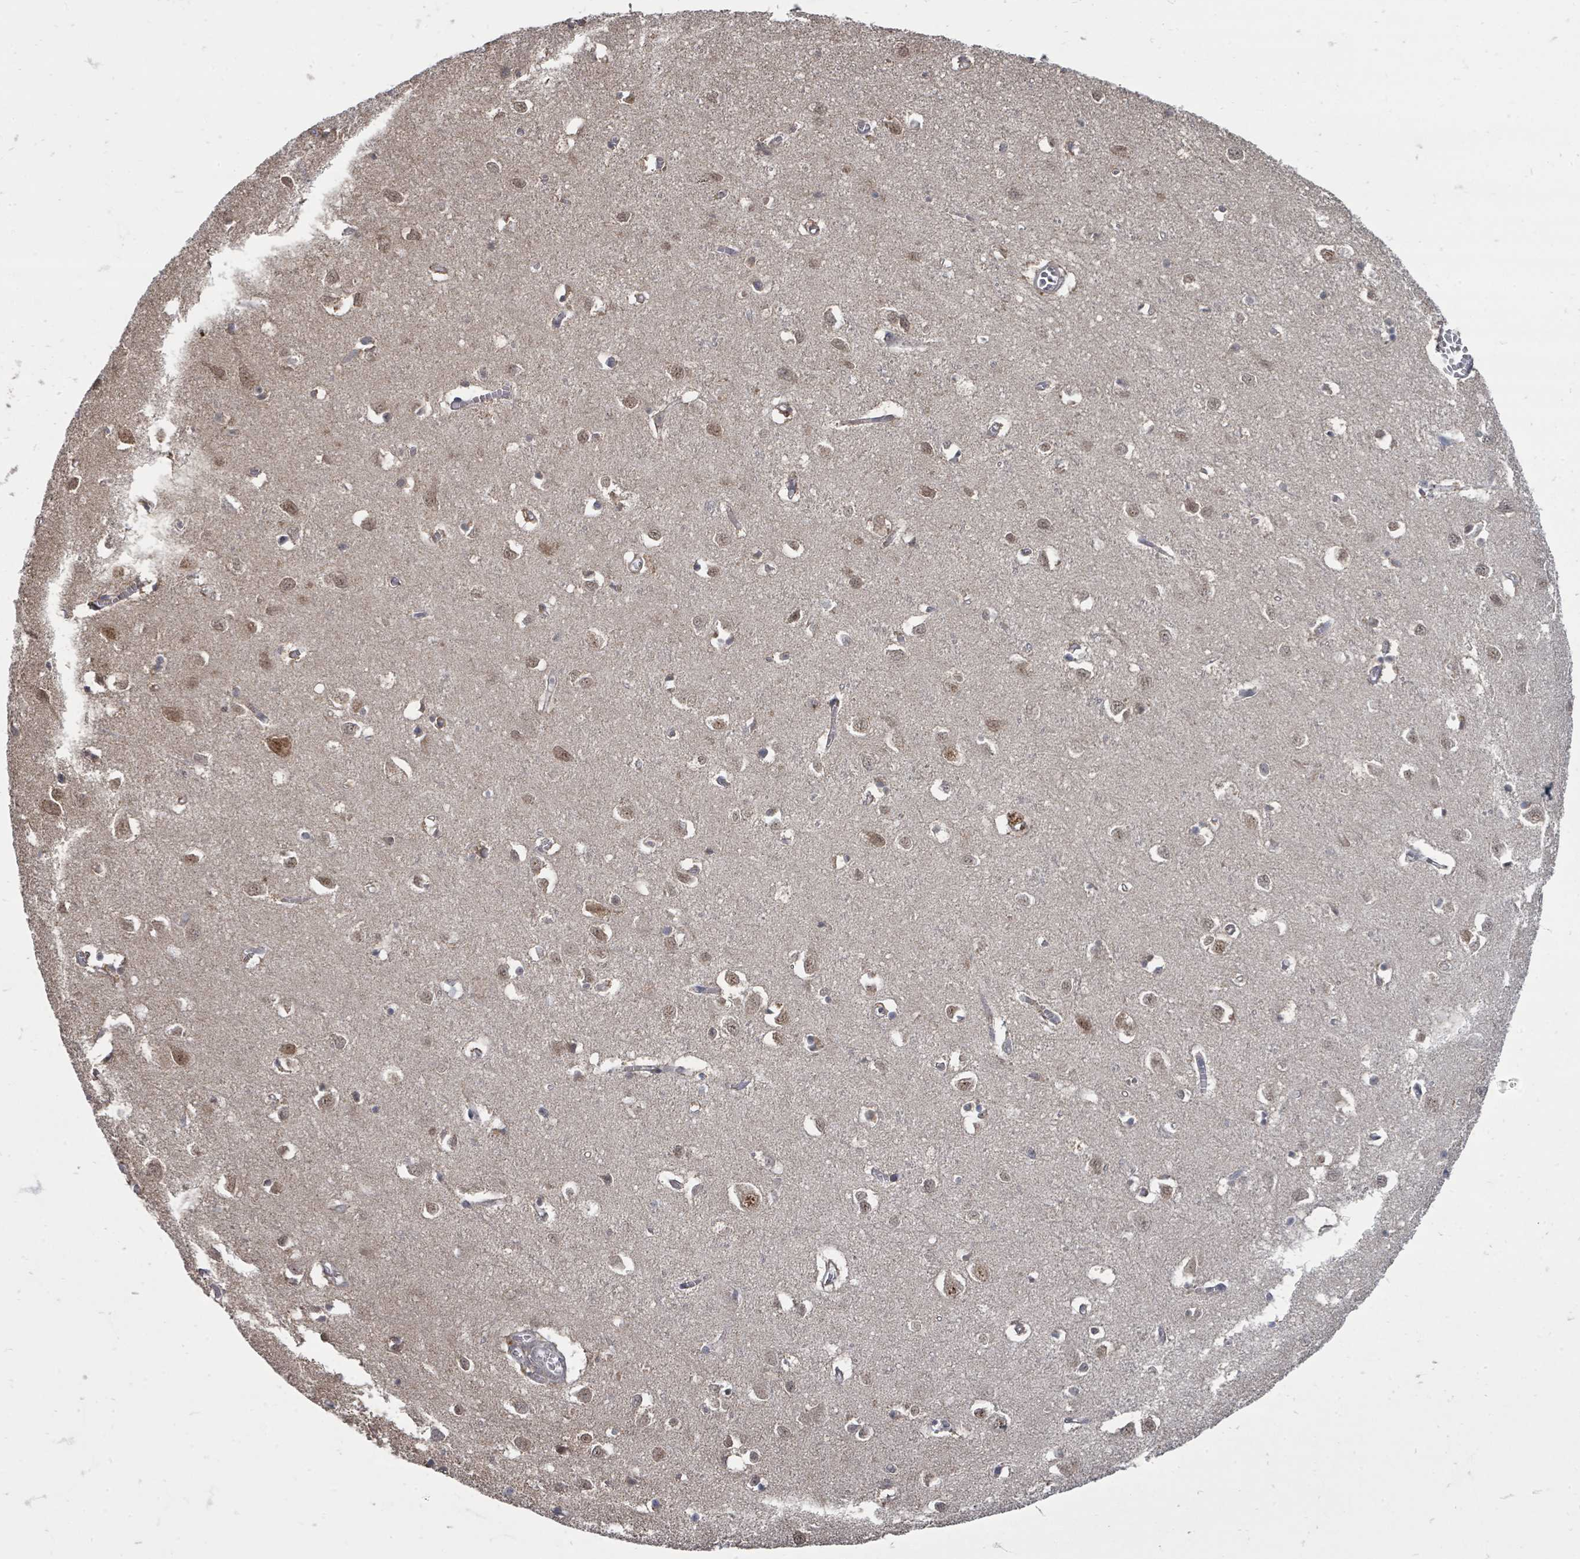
{"staining": {"intensity": "weak", "quantity": "<25%", "location": "cytoplasmic/membranous"}, "tissue": "cerebral cortex", "cell_type": "Endothelial cells", "image_type": "normal", "snomed": [{"axis": "morphology", "description": "Normal tissue, NOS"}, {"axis": "topography", "description": "Cerebral cortex"}], "caption": "Immunohistochemistry (IHC) of unremarkable cerebral cortex shows no expression in endothelial cells.", "gene": "MAGOHB", "patient": {"sex": "female", "age": 64}}